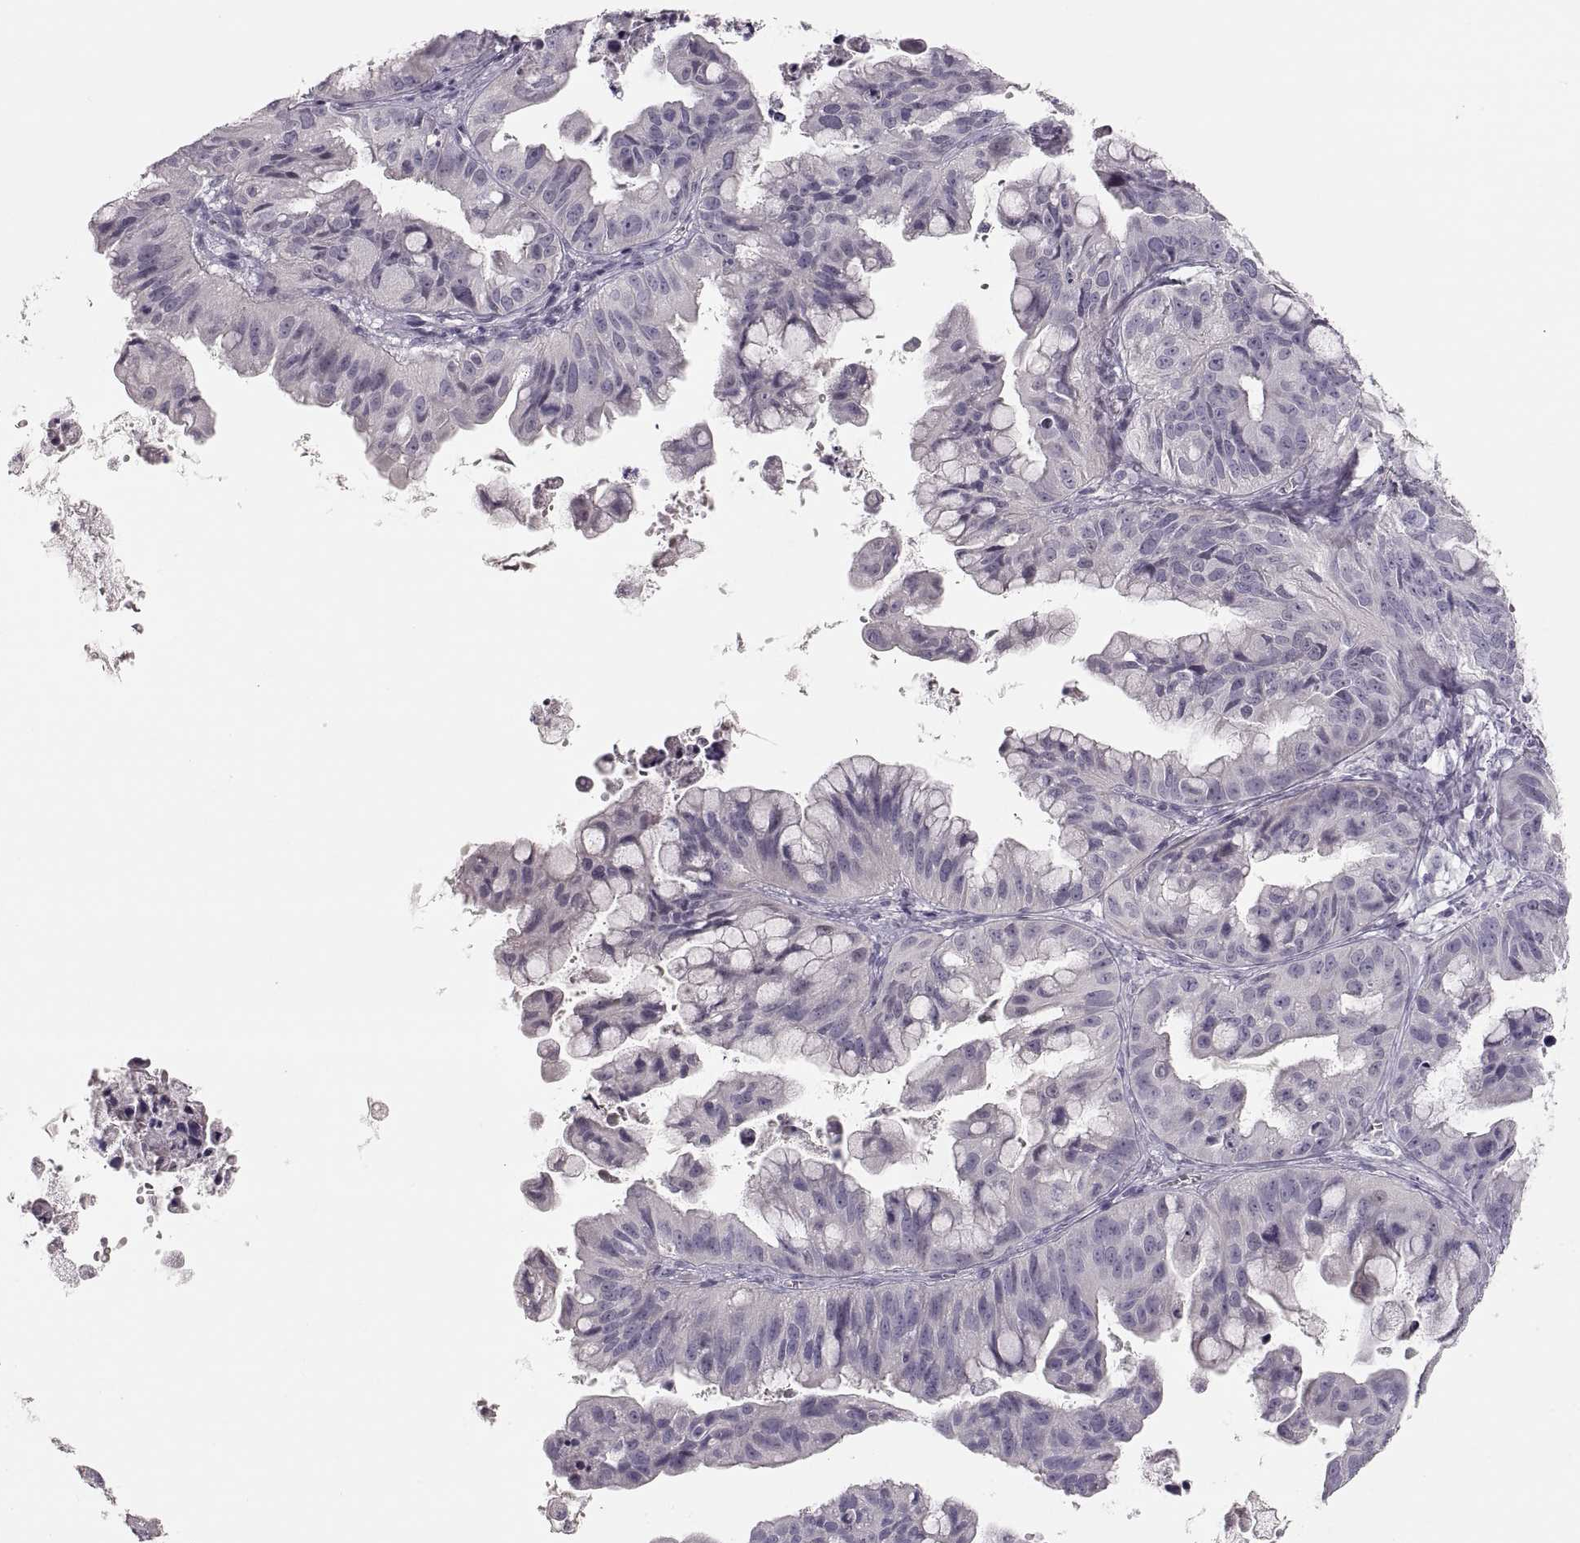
{"staining": {"intensity": "negative", "quantity": "none", "location": "none"}, "tissue": "ovarian cancer", "cell_type": "Tumor cells", "image_type": "cancer", "snomed": [{"axis": "morphology", "description": "Cystadenocarcinoma, mucinous, NOS"}, {"axis": "topography", "description": "Ovary"}], "caption": "Immunohistochemical staining of human mucinous cystadenocarcinoma (ovarian) displays no significant positivity in tumor cells. (DAB (3,3'-diaminobenzidine) IHC with hematoxylin counter stain).", "gene": "PCSK2", "patient": {"sex": "female", "age": 76}}